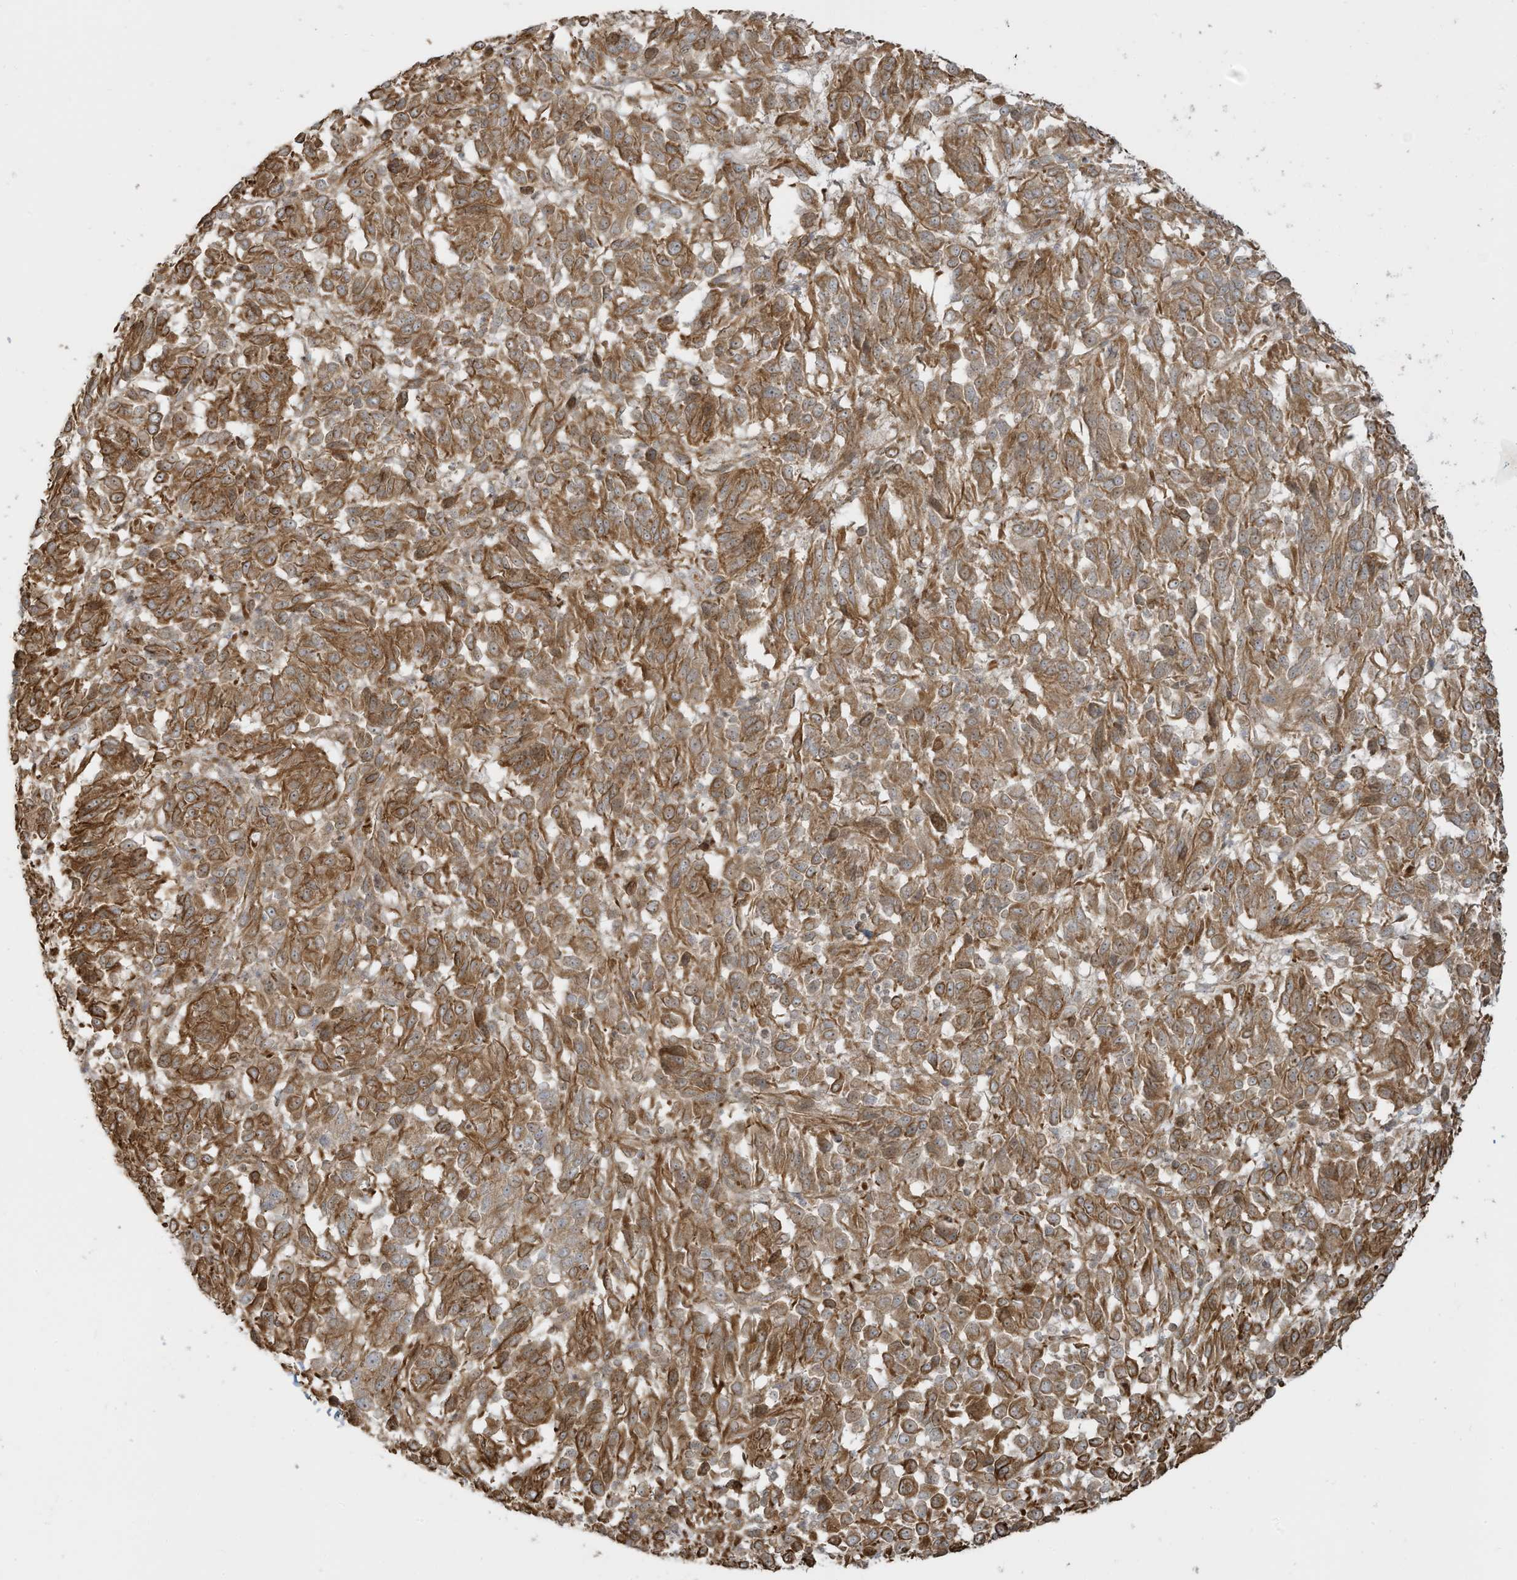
{"staining": {"intensity": "moderate", "quantity": ">75%", "location": "cytoplasmic/membranous"}, "tissue": "melanoma", "cell_type": "Tumor cells", "image_type": "cancer", "snomed": [{"axis": "morphology", "description": "Malignant melanoma, NOS"}, {"axis": "topography", "description": "Skin"}], "caption": "Brown immunohistochemical staining in malignant melanoma reveals moderate cytoplasmic/membranous staining in approximately >75% of tumor cells. The staining was performed using DAB, with brown indicating positive protein expression. Nuclei are stained blue with hematoxylin.", "gene": "ENTR1", "patient": {"sex": "female", "age": 82}}